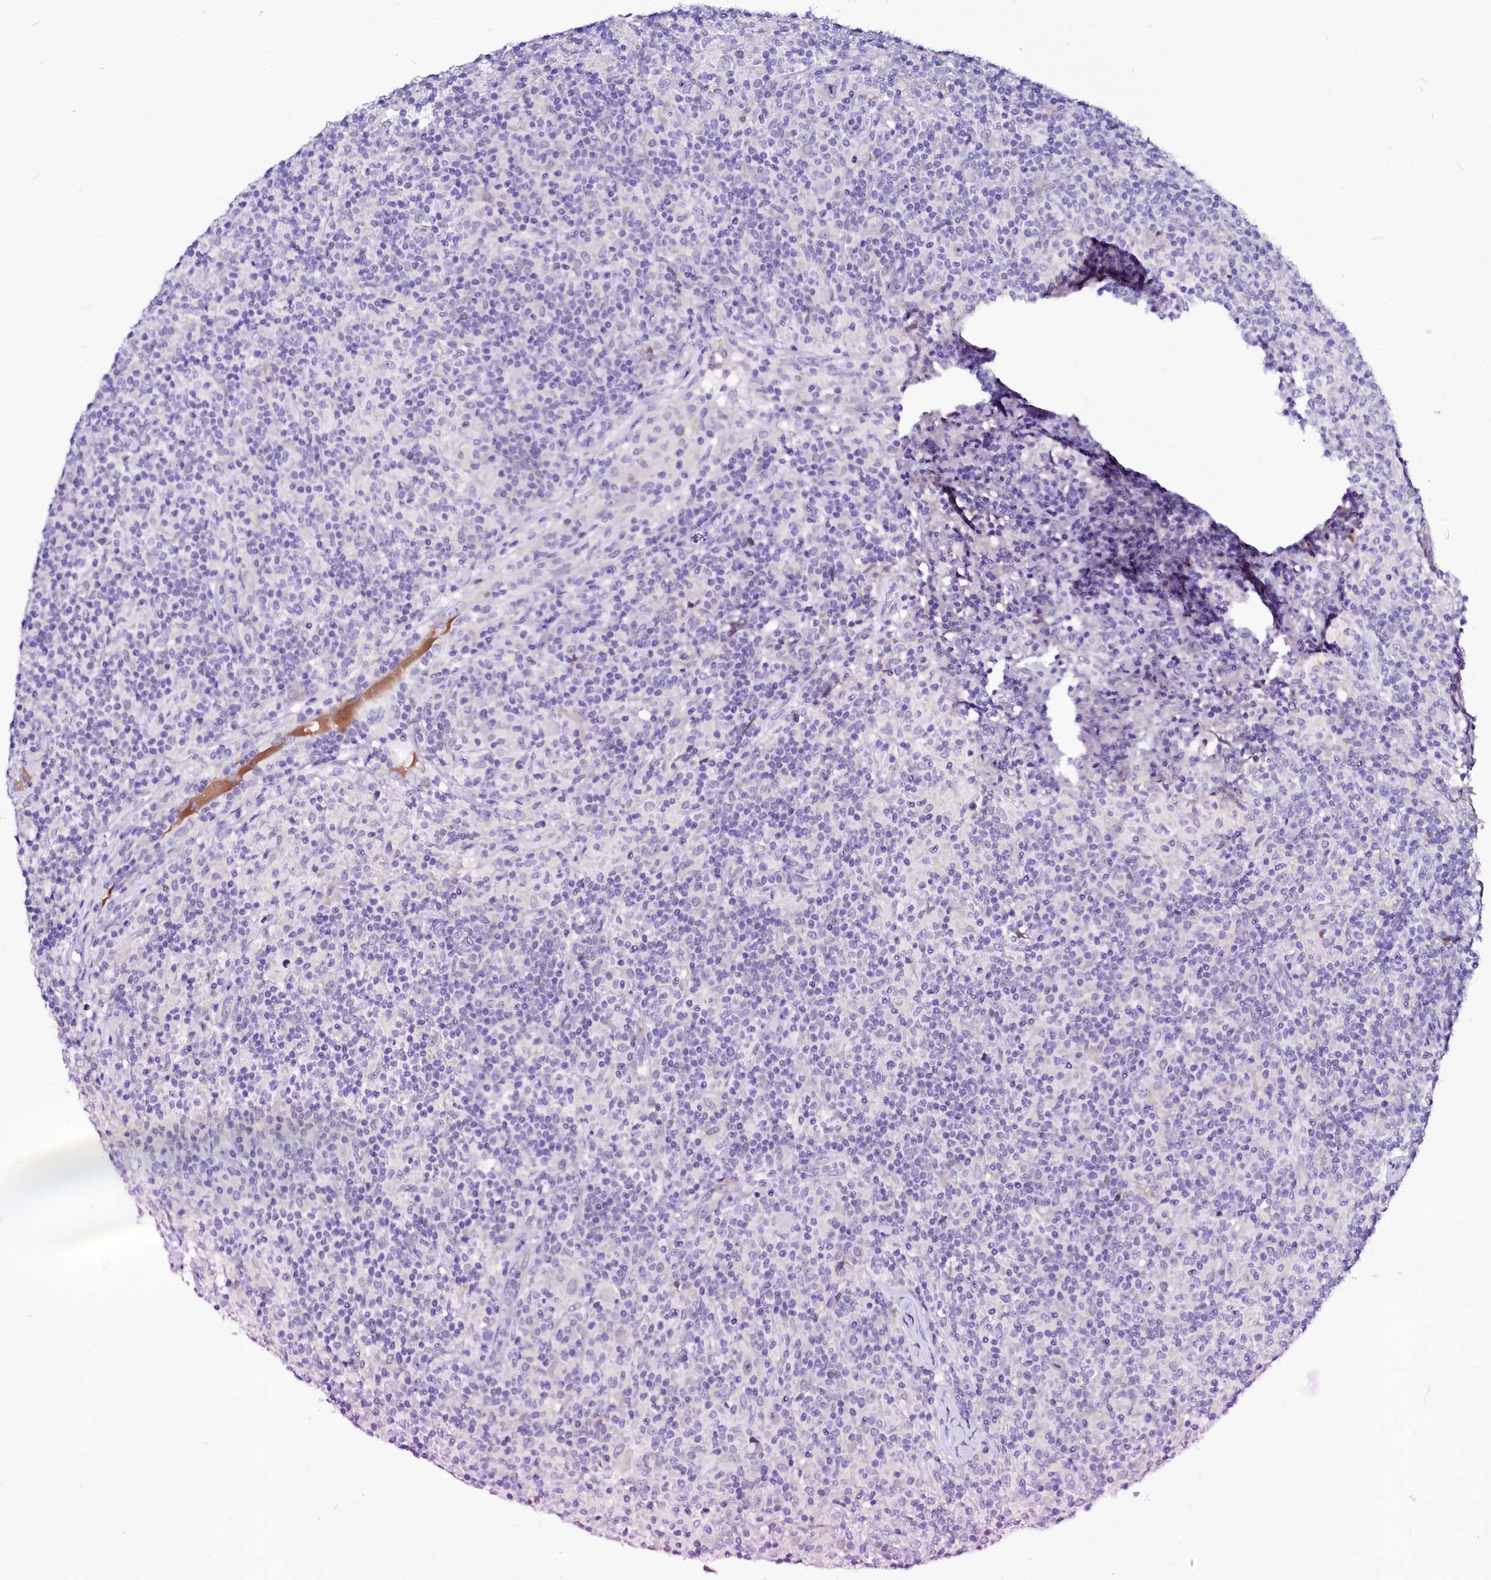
{"staining": {"intensity": "negative", "quantity": "none", "location": "none"}, "tissue": "lymphoma", "cell_type": "Tumor cells", "image_type": "cancer", "snomed": [{"axis": "morphology", "description": "Hodgkin's disease, NOS"}, {"axis": "topography", "description": "Lymph node"}], "caption": "Immunohistochemical staining of lymphoma displays no significant positivity in tumor cells. (DAB immunohistochemistry (IHC), high magnification).", "gene": "BTBD16", "patient": {"sex": "male", "age": 70}}